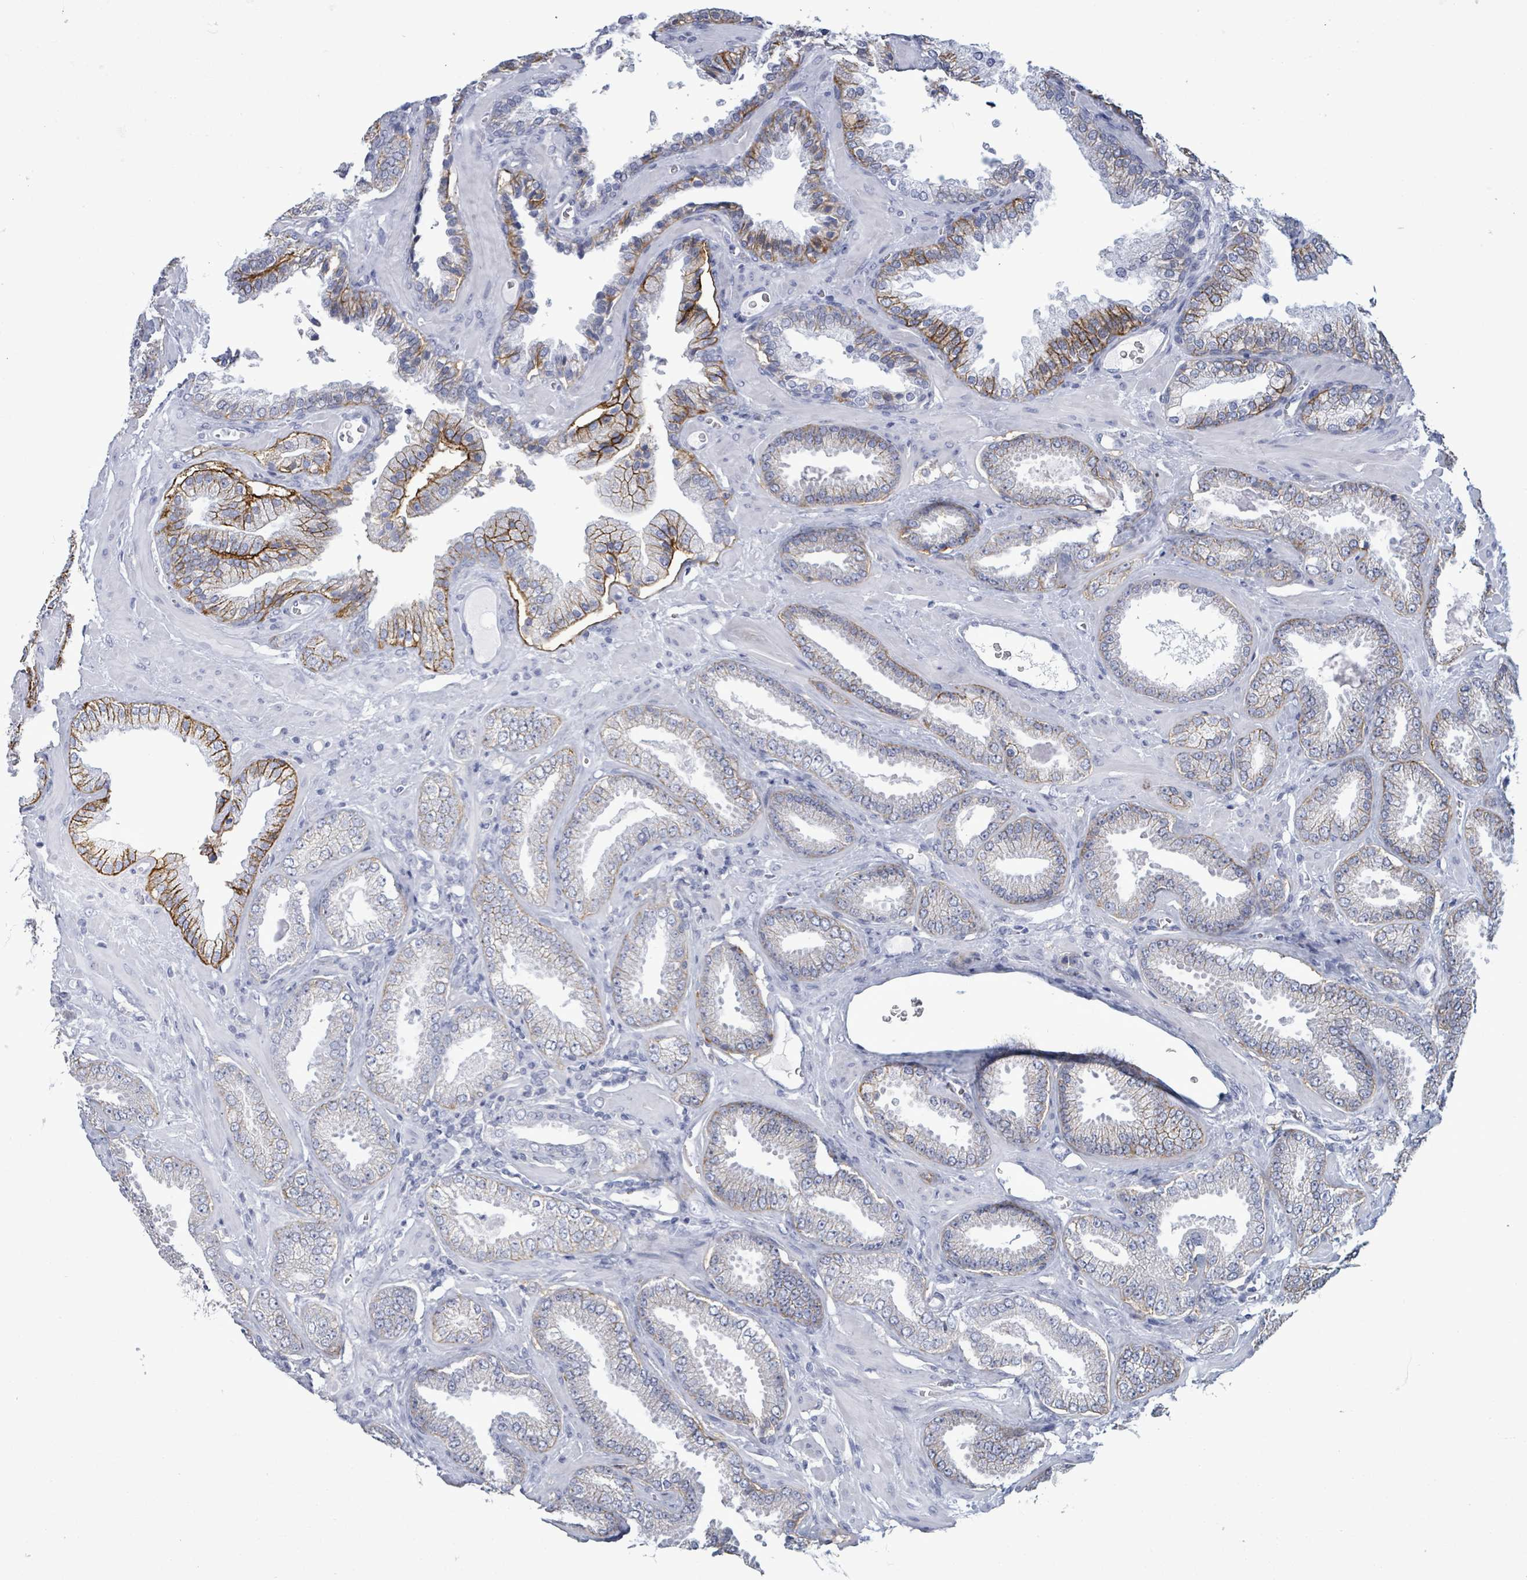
{"staining": {"intensity": "moderate", "quantity": "<25%", "location": "cytoplasmic/membranous"}, "tissue": "prostate cancer", "cell_type": "Tumor cells", "image_type": "cancer", "snomed": [{"axis": "morphology", "description": "Adenocarcinoma, Low grade"}, {"axis": "topography", "description": "Prostate"}], "caption": "Prostate low-grade adenocarcinoma stained for a protein (brown) shows moderate cytoplasmic/membranous positive positivity in about <25% of tumor cells.", "gene": "BSG", "patient": {"sex": "male", "age": 62}}